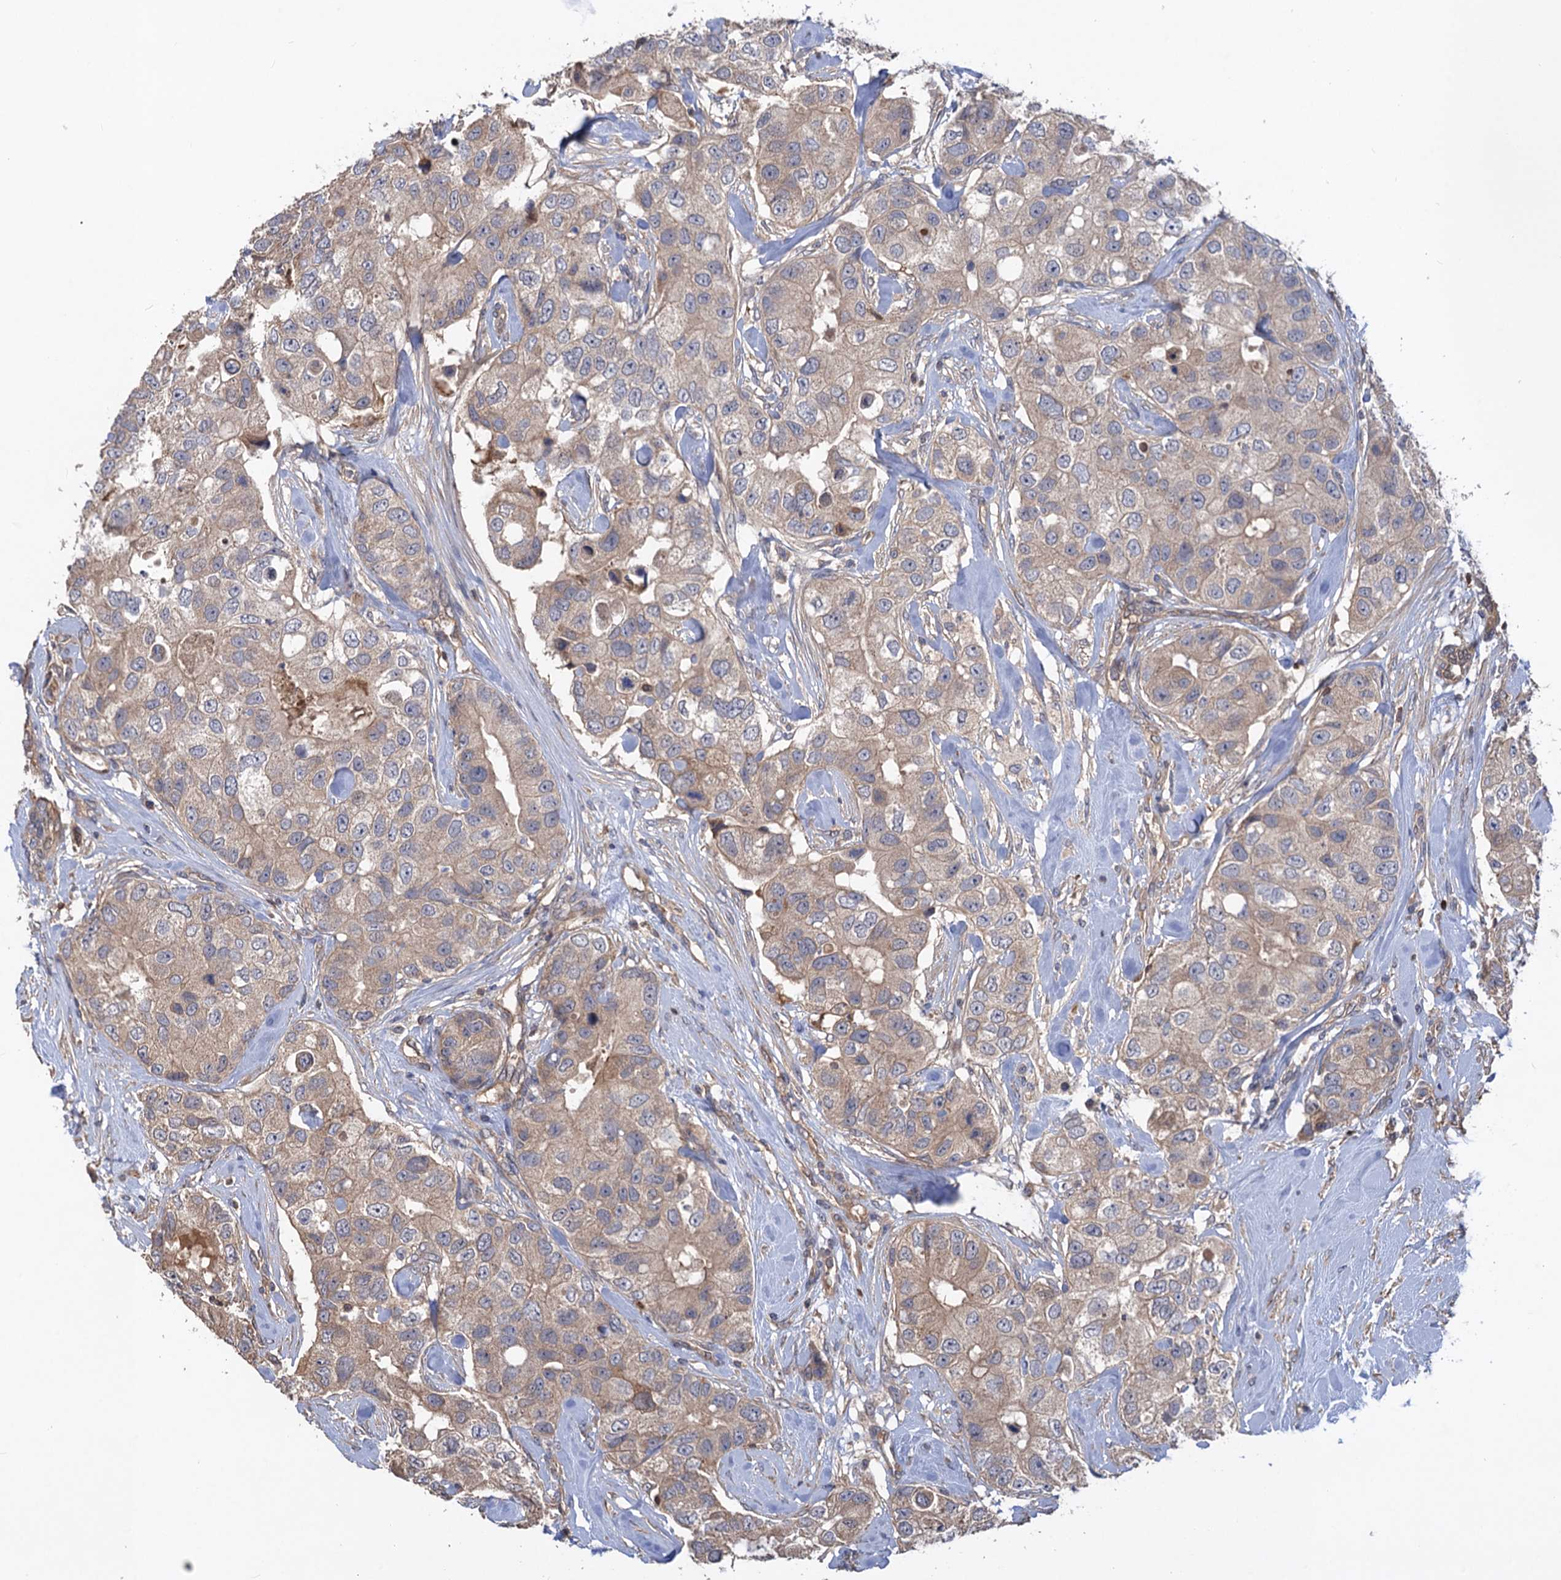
{"staining": {"intensity": "weak", "quantity": "<25%", "location": "cytoplasmic/membranous"}, "tissue": "breast cancer", "cell_type": "Tumor cells", "image_type": "cancer", "snomed": [{"axis": "morphology", "description": "Duct carcinoma"}, {"axis": "topography", "description": "Breast"}], "caption": "A high-resolution image shows immunohistochemistry (IHC) staining of breast intraductal carcinoma, which reveals no significant positivity in tumor cells.", "gene": "DGKA", "patient": {"sex": "female", "age": 62}}